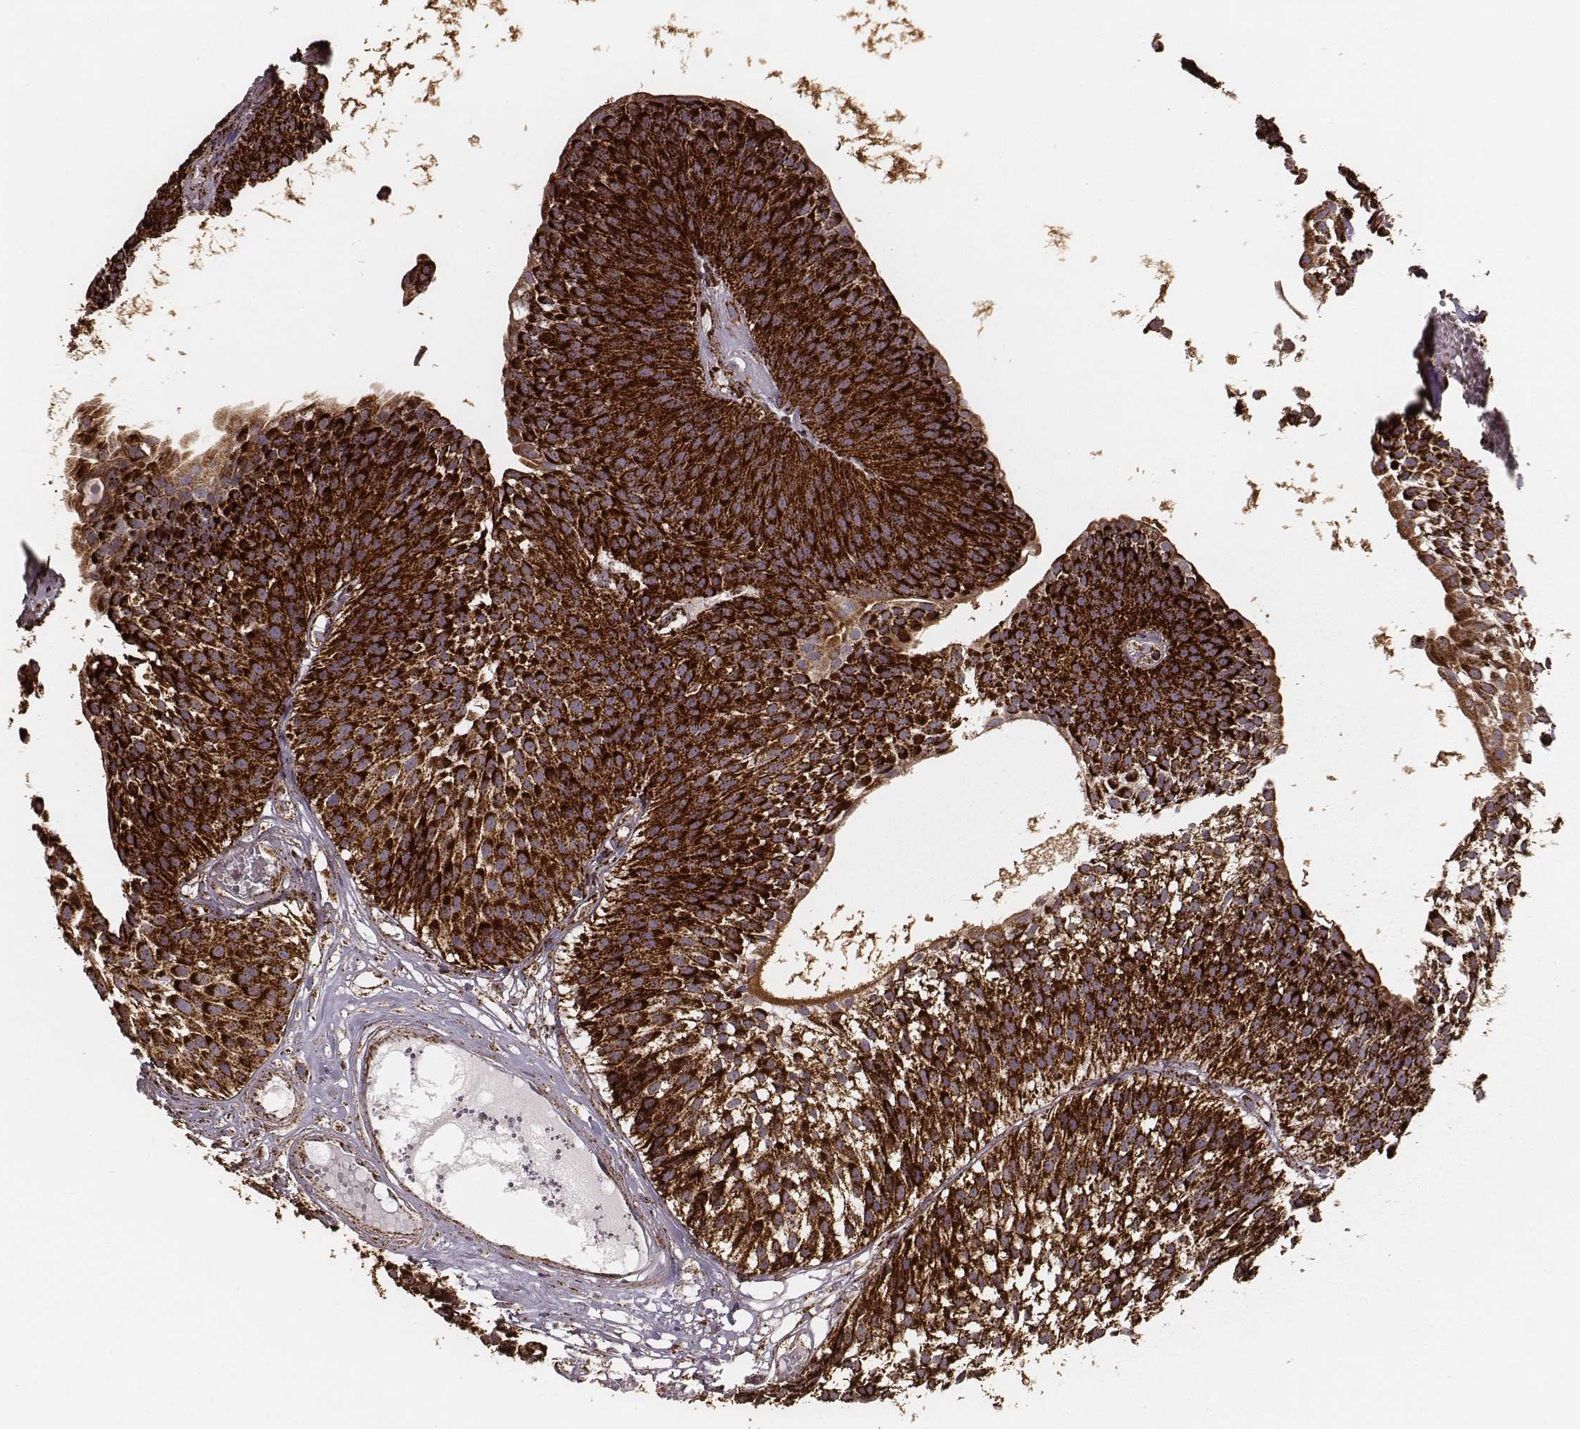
{"staining": {"intensity": "strong", "quantity": ">75%", "location": "cytoplasmic/membranous"}, "tissue": "urothelial cancer", "cell_type": "Tumor cells", "image_type": "cancer", "snomed": [{"axis": "morphology", "description": "Urothelial carcinoma, Low grade"}, {"axis": "topography", "description": "Urinary bladder"}], "caption": "Strong cytoplasmic/membranous protein staining is present in approximately >75% of tumor cells in urothelial cancer. Using DAB (brown) and hematoxylin (blue) stains, captured at high magnification using brightfield microscopy.", "gene": "TUFM", "patient": {"sex": "male", "age": 63}}